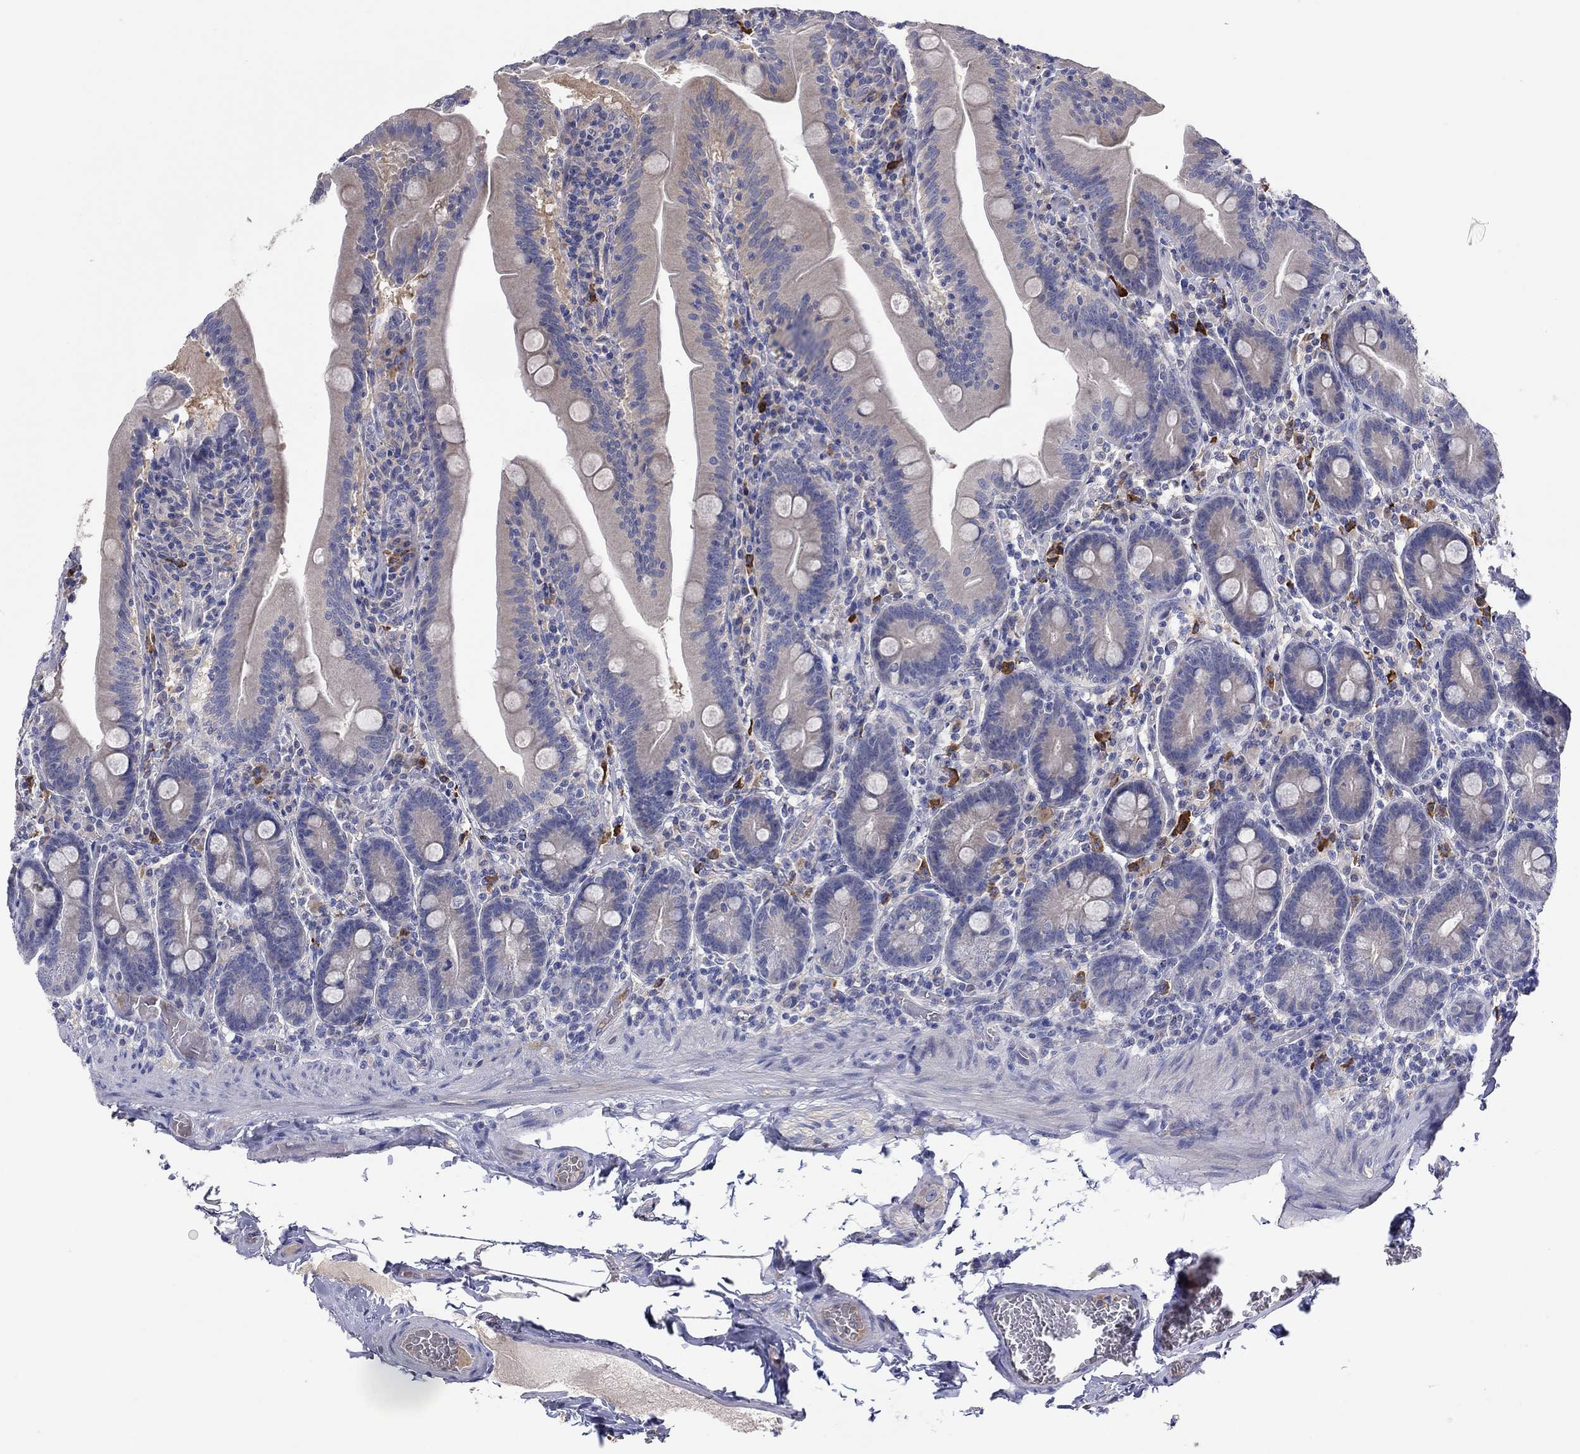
{"staining": {"intensity": "negative", "quantity": "none", "location": "none"}, "tissue": "small intestine", "cell_type": "Glandular cells", "image_type": "normal", "snomed": [{"axis": "morphology", "description": "Normal tissue, NOS"}, {"axis": "topography", "description": "Small intestine"}], "caption": "High power microscopy micrograph of an immunohistochemistry (IHC) image of normal small intestine, revealing no significant staining in glandular cells.", "gene": "PLCL2", "patient": {"sex": "male", "age": 37}}